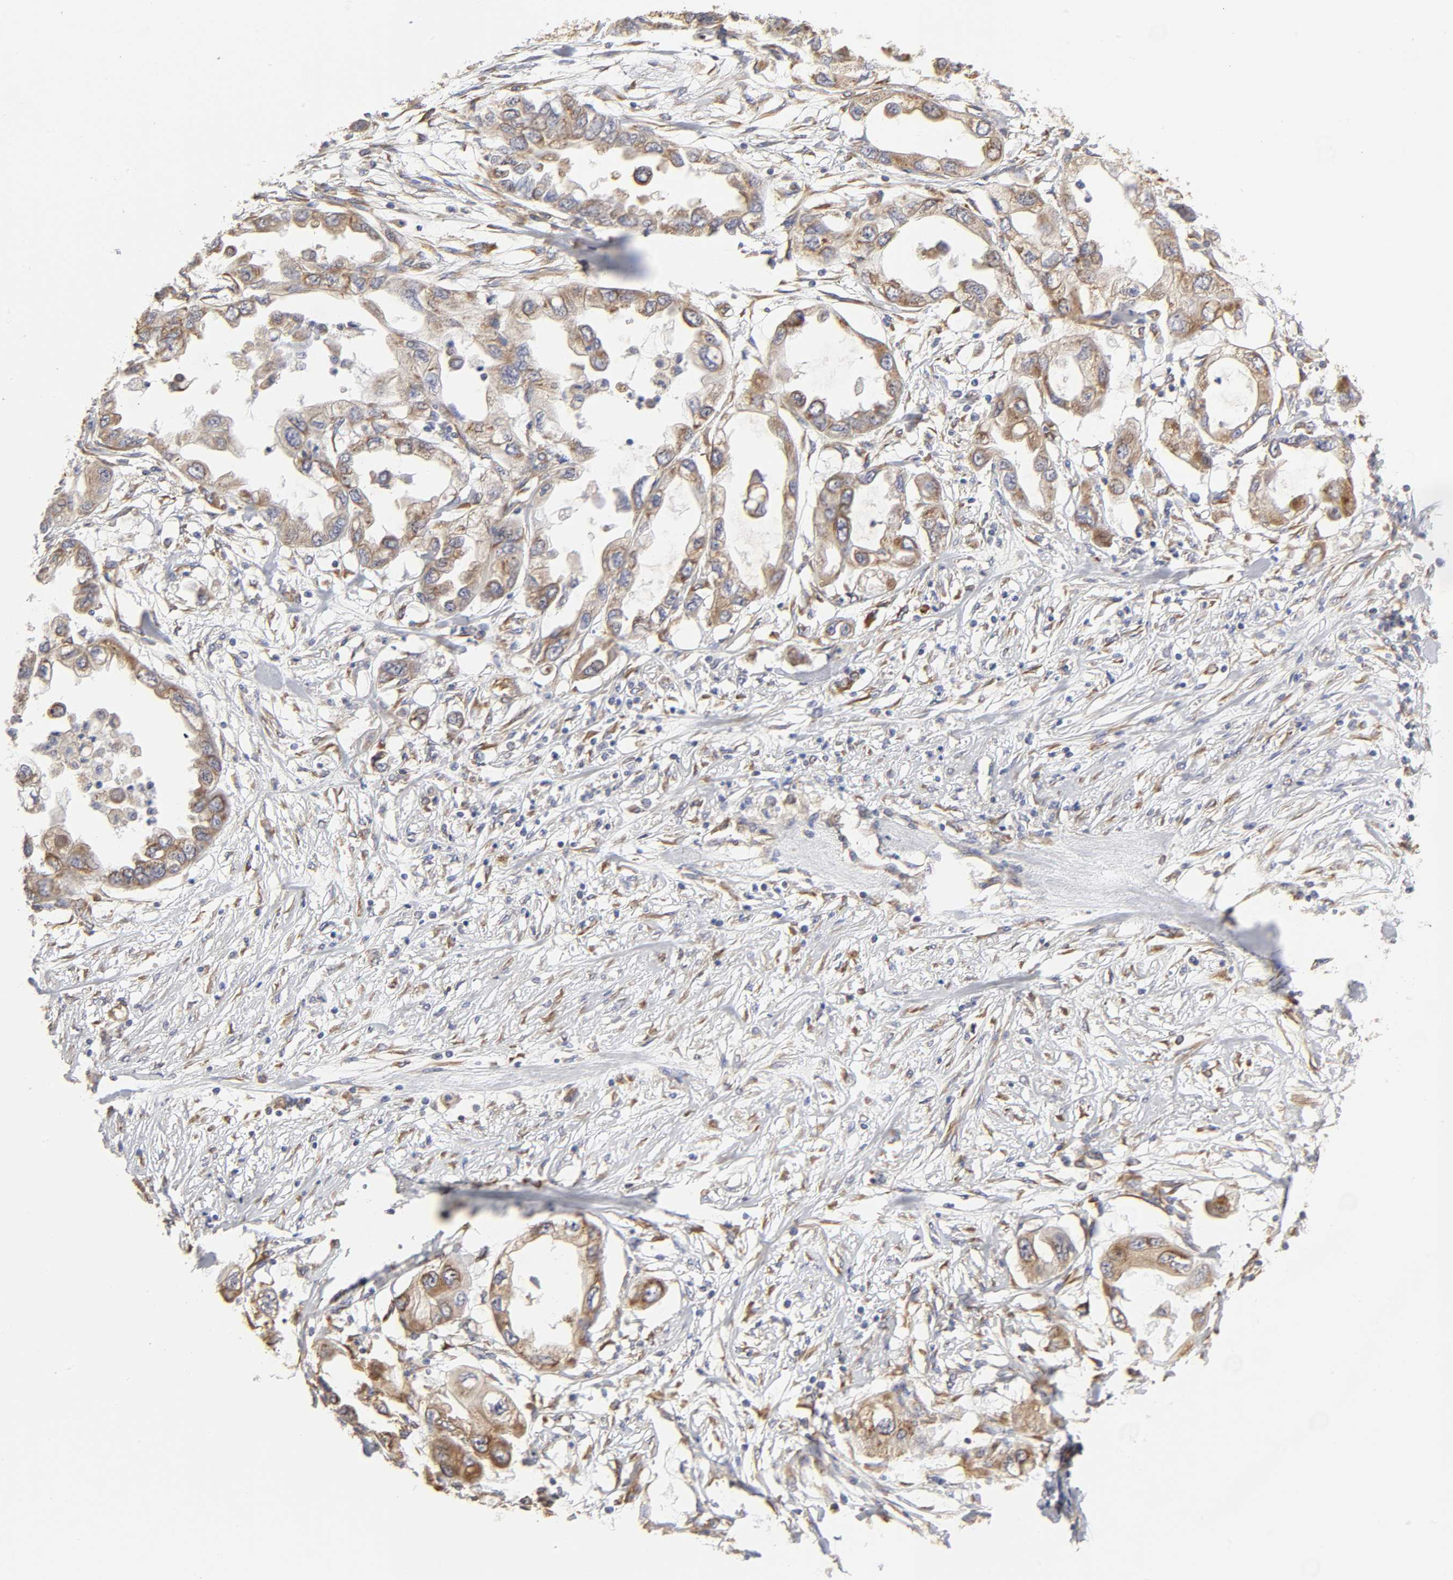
{"staining": {"intensity": "moderate", "quantity": ">75%", "location": "cytoplasmic/membranous"}, "tissue": "endometrial cancer", "cell_type": "Tumor cells", "image_type": "cancer", "snomed": [{"axis": "morphology", "description": "Adenocarcinoma, NOS"}, {"axis": "topography", "description": "Endometrium"}], "caption": "Immunohistochemistry (DAB (3,3'-diaminobenzidine)) staining of adenocarcinoma (endometrial) exhibits moderate cytoplasmic/membranous protein staining in approximately >75% of tumor cells.", "gene": "RPL14", "patient": {"sex": "female", "age": 67}}